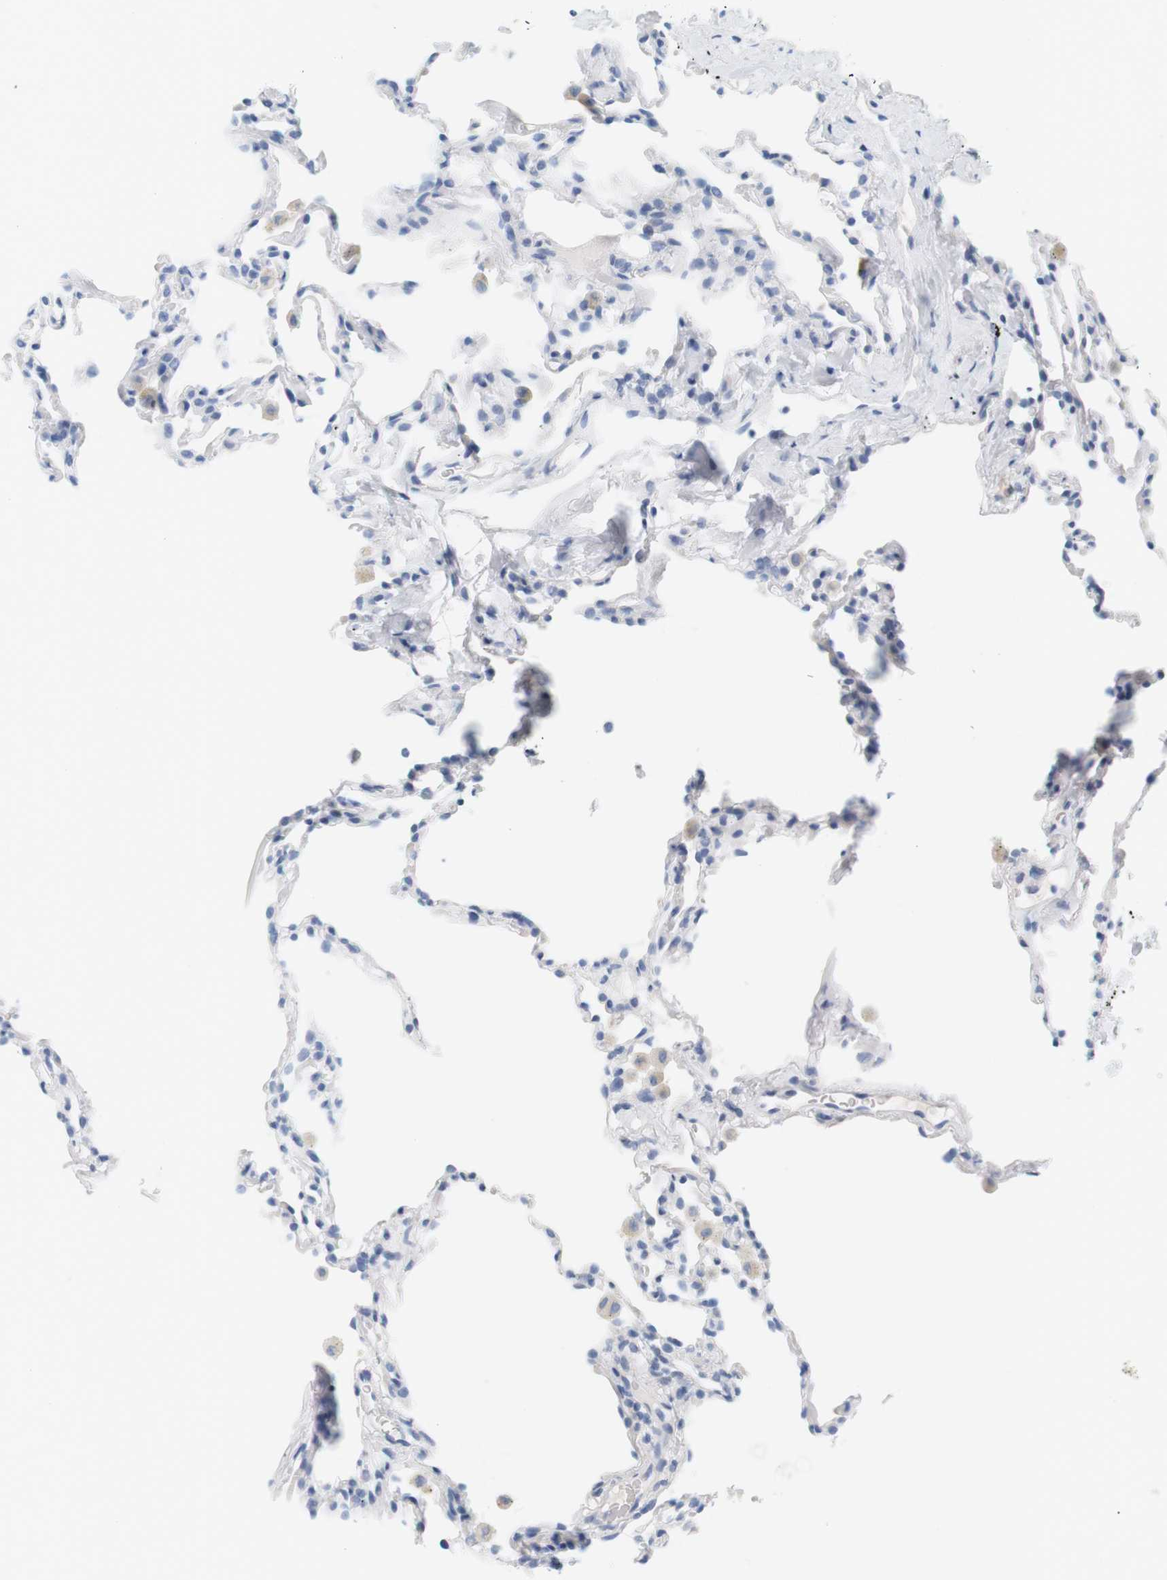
{"staining": {"intensity": "negative", "quantity": "none", "location": "none"}, "tissue": "lung", "cell_type": "Alveolar cells", "image_type": "normal", "snomed": [{"axis": "morphology", "description": "Normal tissue, NOS"}, {"axis": "morphology", "description": "Soft tissue tumor metastatic"}, {"axis": "topography", "description": "Lung"}], "caption": "IHC image of unremarkable lung: lung stained with DAB exhibits no significant protein positivity in alveolar cells.", "gene": "OPRM1", "patient": {"sex": "male", "age": 59}}